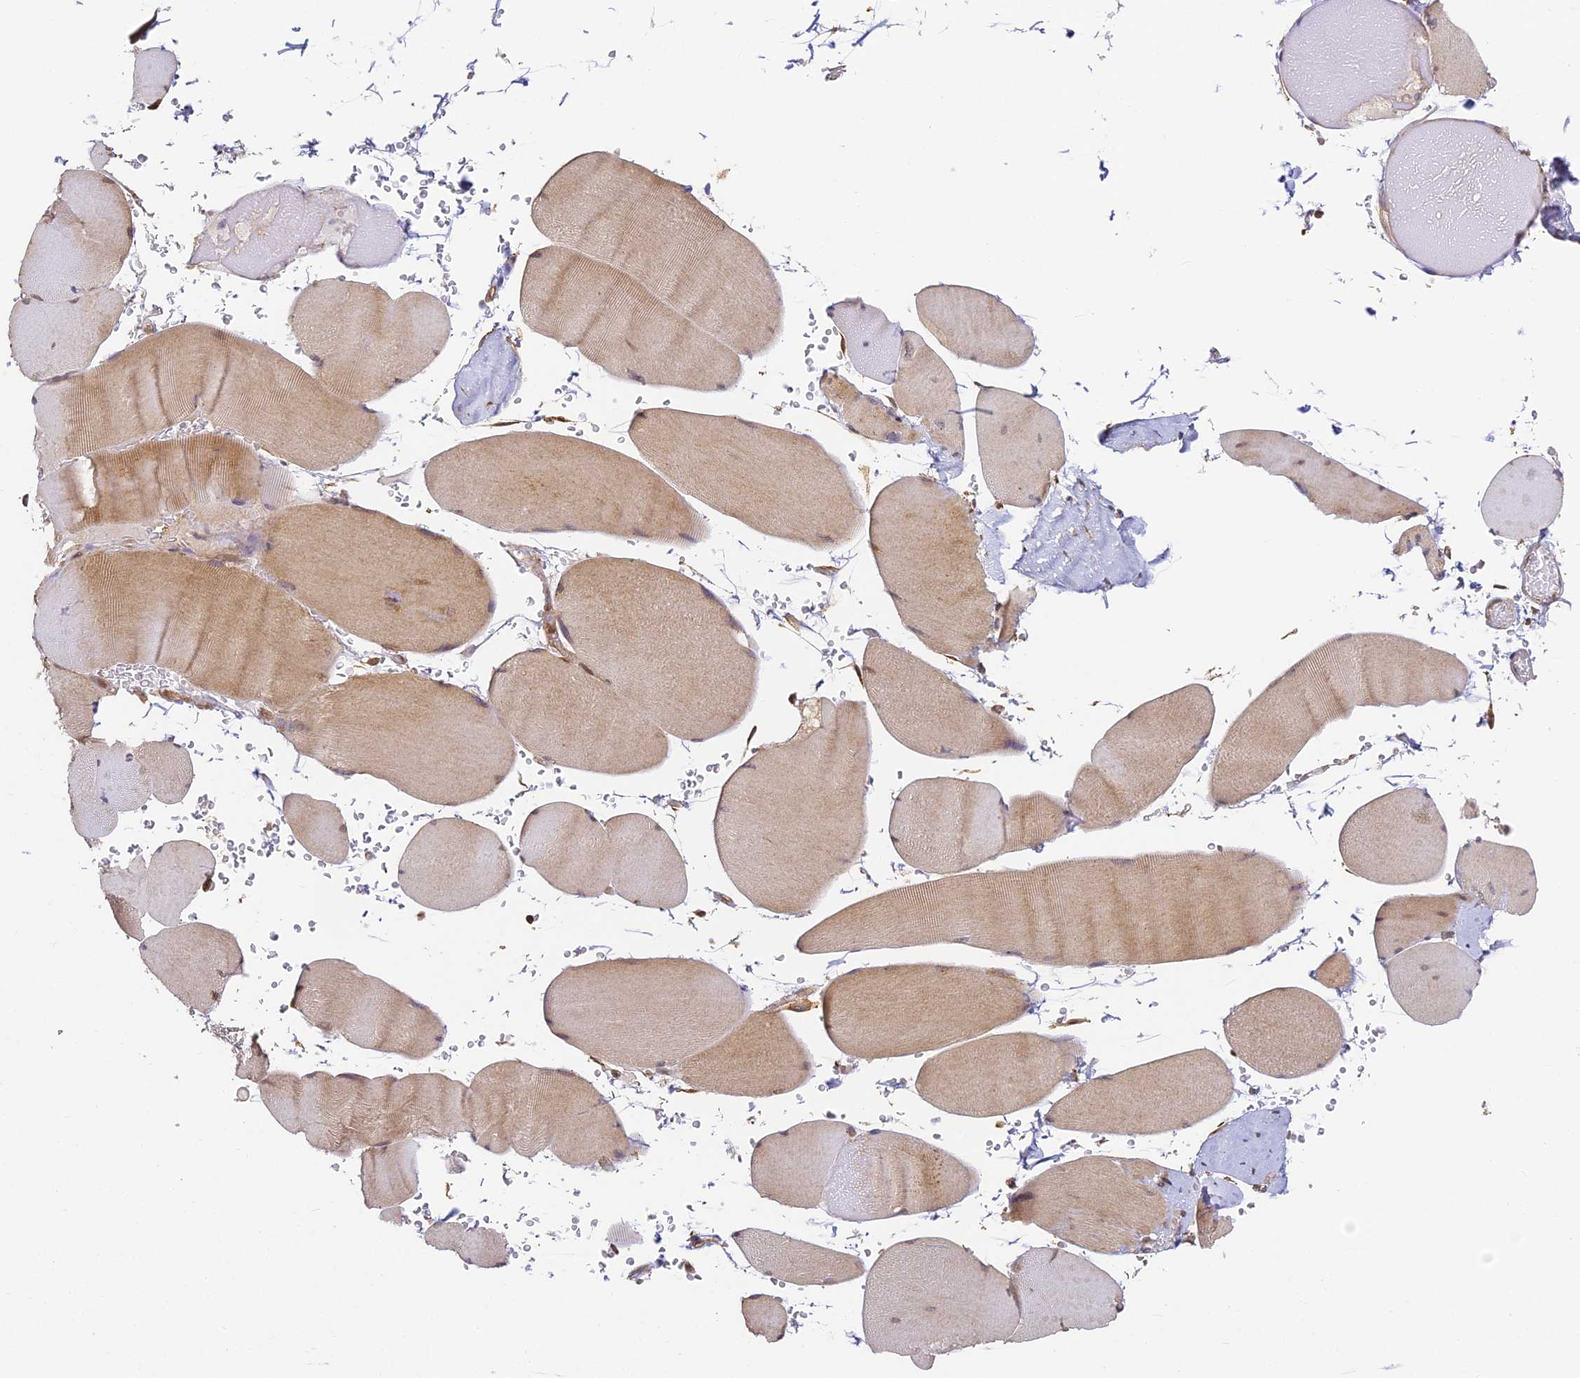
{"staining": {"intensity": "moderate", "quantity": "25%-75%", "location": "cytoplasmic/membranous"}, "tissue": "skeletal muscle", "cell_type": "Myocytes", "image_type": "normal", "snomed": [{"axis": "morphology", "description": "Normal tissue, NOS"}, {"axis": "topography", "description": "Skeletal muscle"}, {"axis": "topography", "description": "Head-Neck"}], "caption": "Immunohistochemical staining of normal human skeletal muscle demonstrates 25%-75% levels of moderate cytoplasmic/membranous protein expression in approximately 25%-75% of myocytes. The staining was performed using DAB (3,3'-diaminobenzidine) to visualize the protein expression in brown, while the nuclei were stained in blue with hematoxylin (Magnification: 20x).", "gene": "ENSG00000268870", "patient": {"sex": "male", "age": 66}}